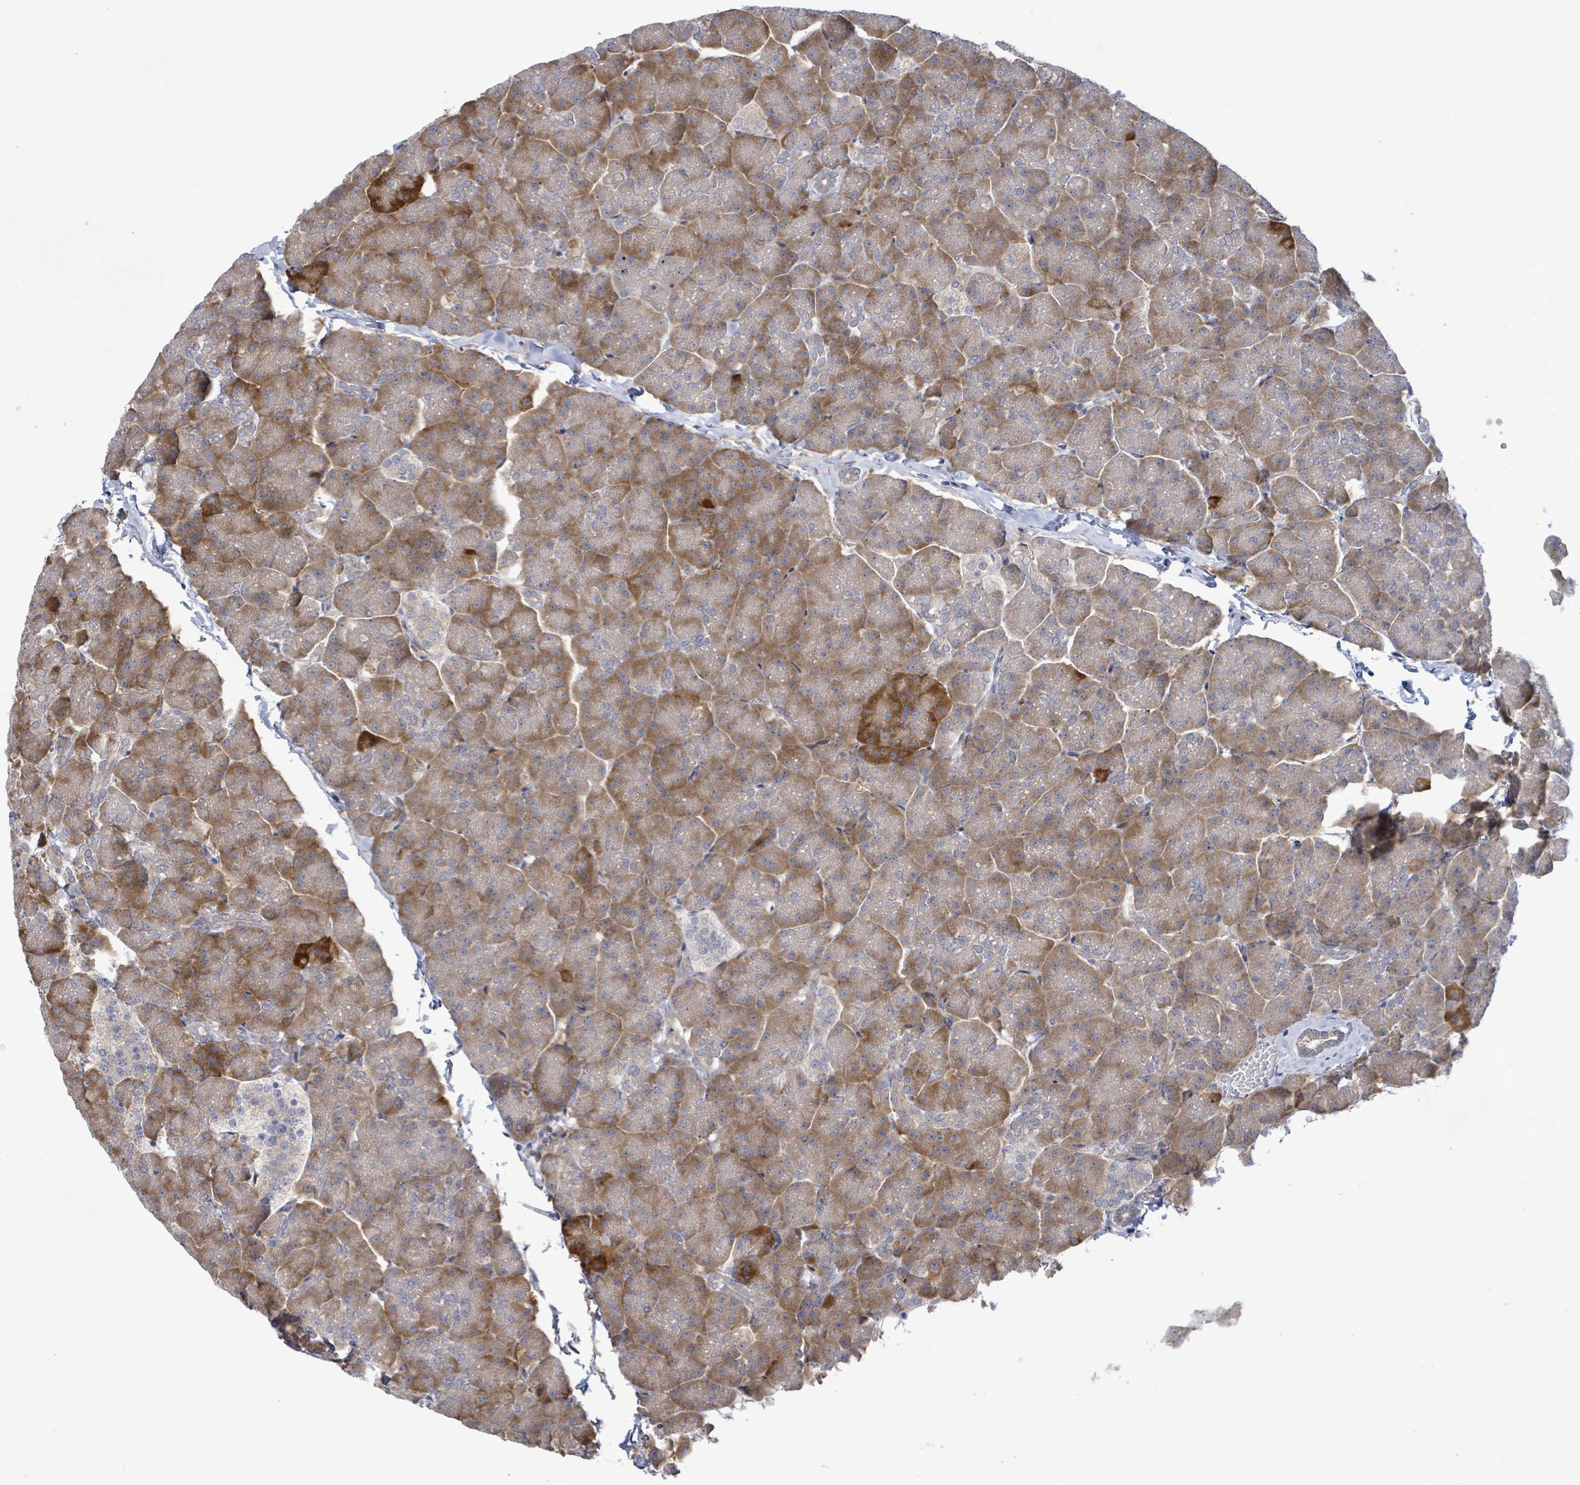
{"staining": {"intensity": "moderate", "quantity": ">75%", "location": "cytoplasmic/membranous"}, "tissue": "pancreas", "cell_type": "Exocrine glandular cells", "image_type": "normal", "snomed": [{"axis": "morphology", "description": "Normal tissue, NOS"}, {"axis": "topography", "description": "Pancreas"}, {"axis": "topography", "description": "Peripheral nerve tissue"}], "caption": "Immunohistochemistry (IHC) (DAB (3,3'-diaminobenzidine)) staining of normal pancreas reveals moderate cytoplasmic/membranous protein expression in about >75% of exocrine glandular cells.", "gene": "SLIT3", "patient": {"sex": "male", "age": 54}}